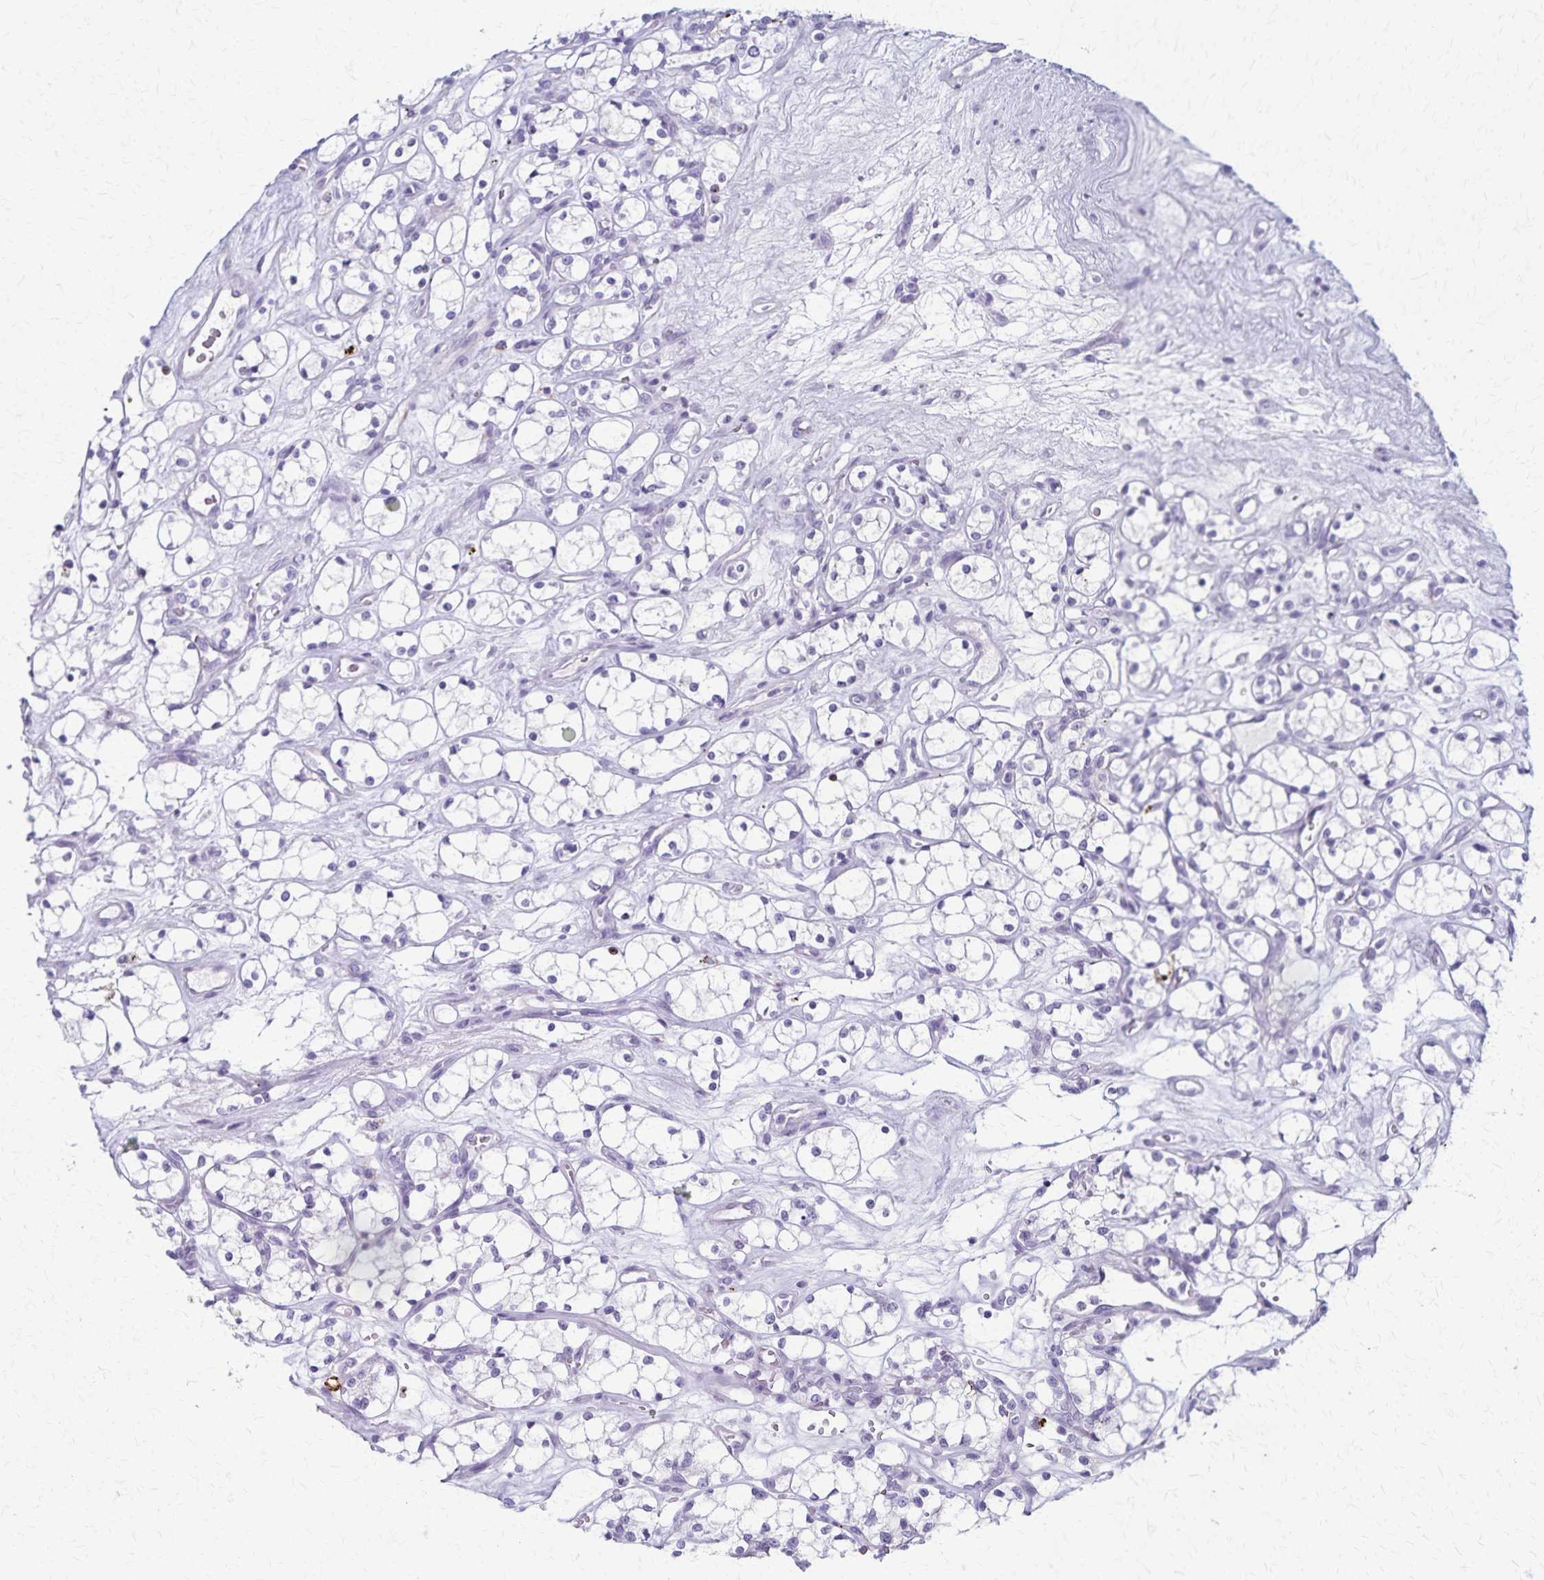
{"staining": {"intensity": "negative", "quantity": "none", "location": "none"}, "tissue": "renal cancer", "cell_type": "Tumor cells", "image_type": "cancer", "snomed": [{"axis": "morphology", "description": "Adenocarcinoma, NOS"}, {"axis": "topography", "description": "Kidney"}], "caption": "There is no significant expression in tumor cells of renal cancer (adenocarcinoma). (Stains: DAB (3,3'-diaminobenzidine) IHC with hematoxylin counter stain, Microscopy: brightfield microscopy at high magnification).", "gene": "TMEM60", "patient": {"sex": "female", "age": 69}}